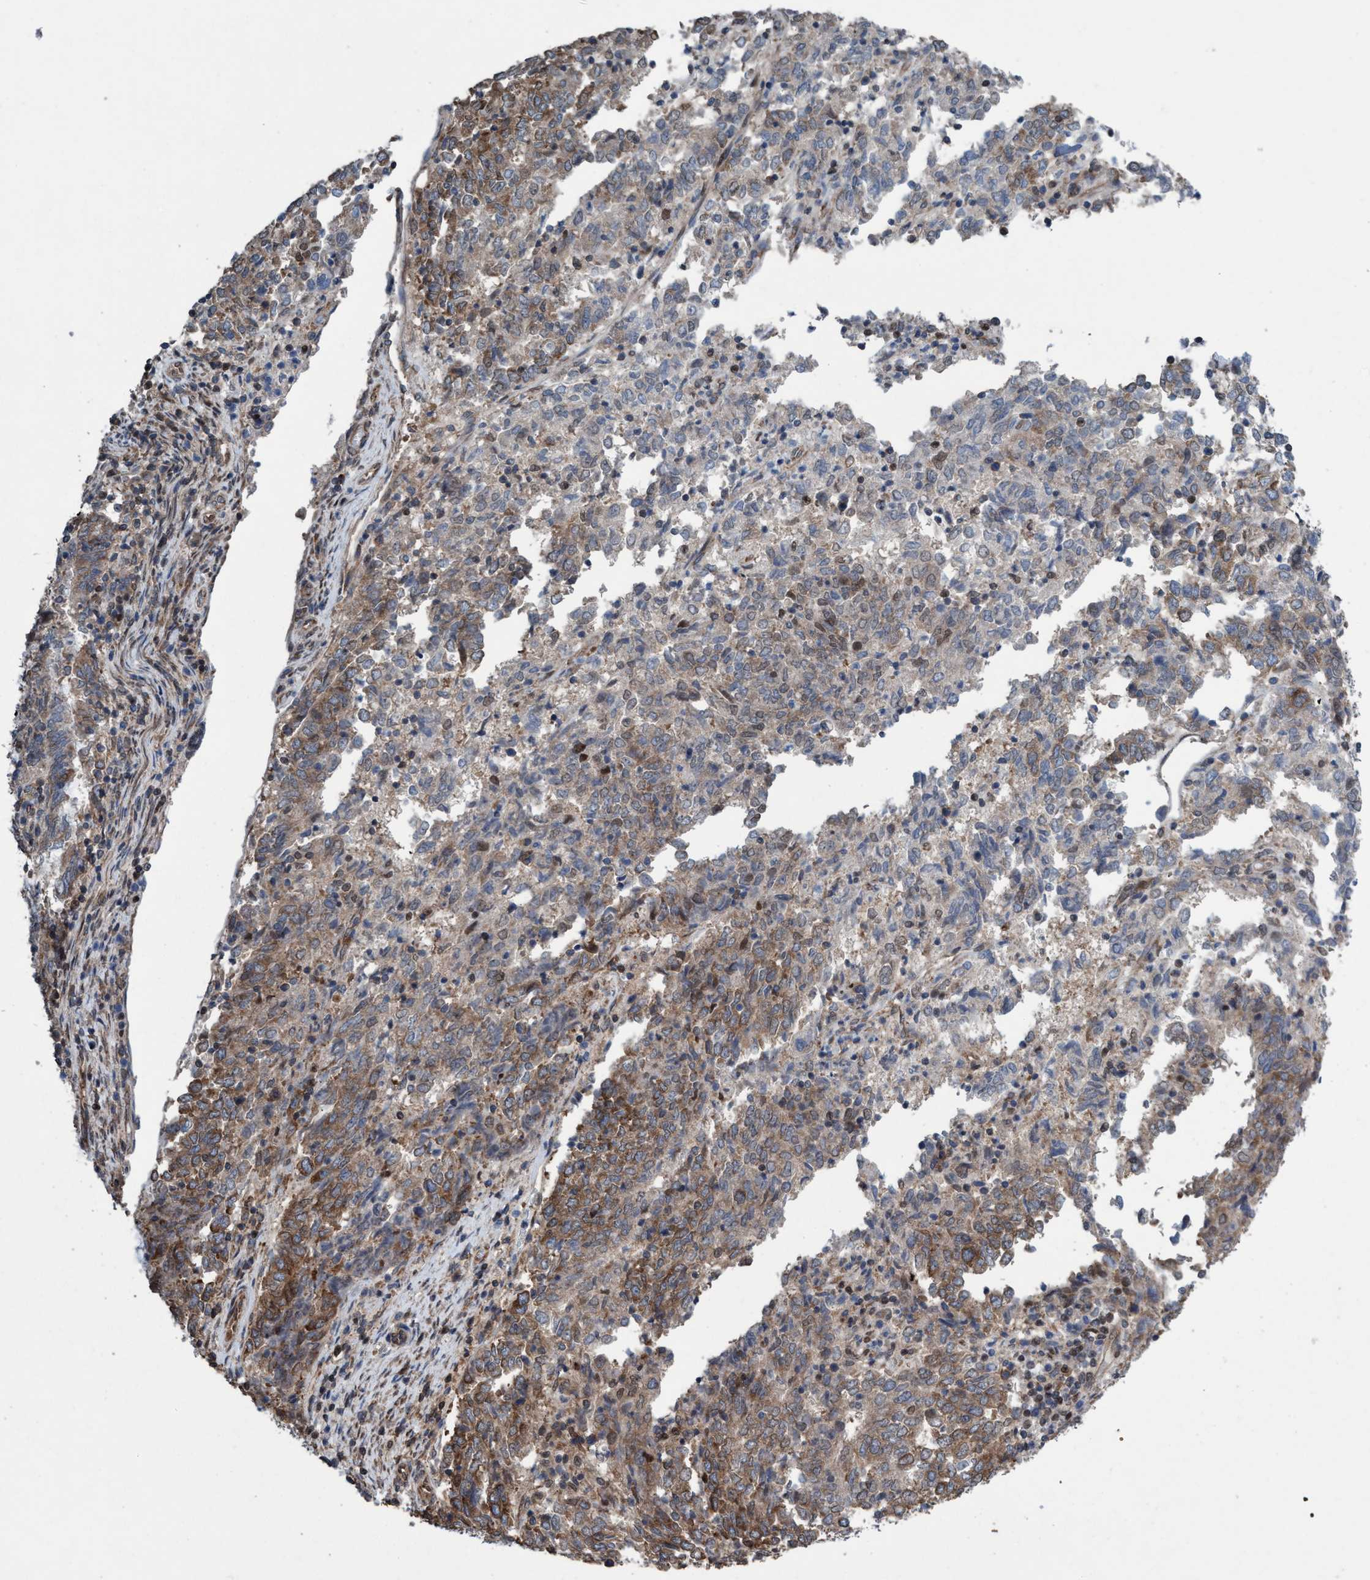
{"staining": {"intensity": "moderate", "quantity": "25%-75%", "location": "cytoplasmic/membranous"}, "tissue": "endometrial cancer", "cell_type": "Tumor cells", "image_type": "cancer", "snomed": [{"axis": "morphology", "description": "Adenocarcinoma, NOS"}, {"axis": "topography", "description": "Endometrium"}], "caption": "Tumor cells demonstrate medium levels of moderate cytoplasmic/membranous positivity in approximately 25%-75% of cells in human endometrial cancer. The staining was performed using DAB, with brown indicating positive protein expression. Nuclei are stained blue with hematoxylin.", "gene": "METAP2", "patient": {"sex": "female", "age": 80}}